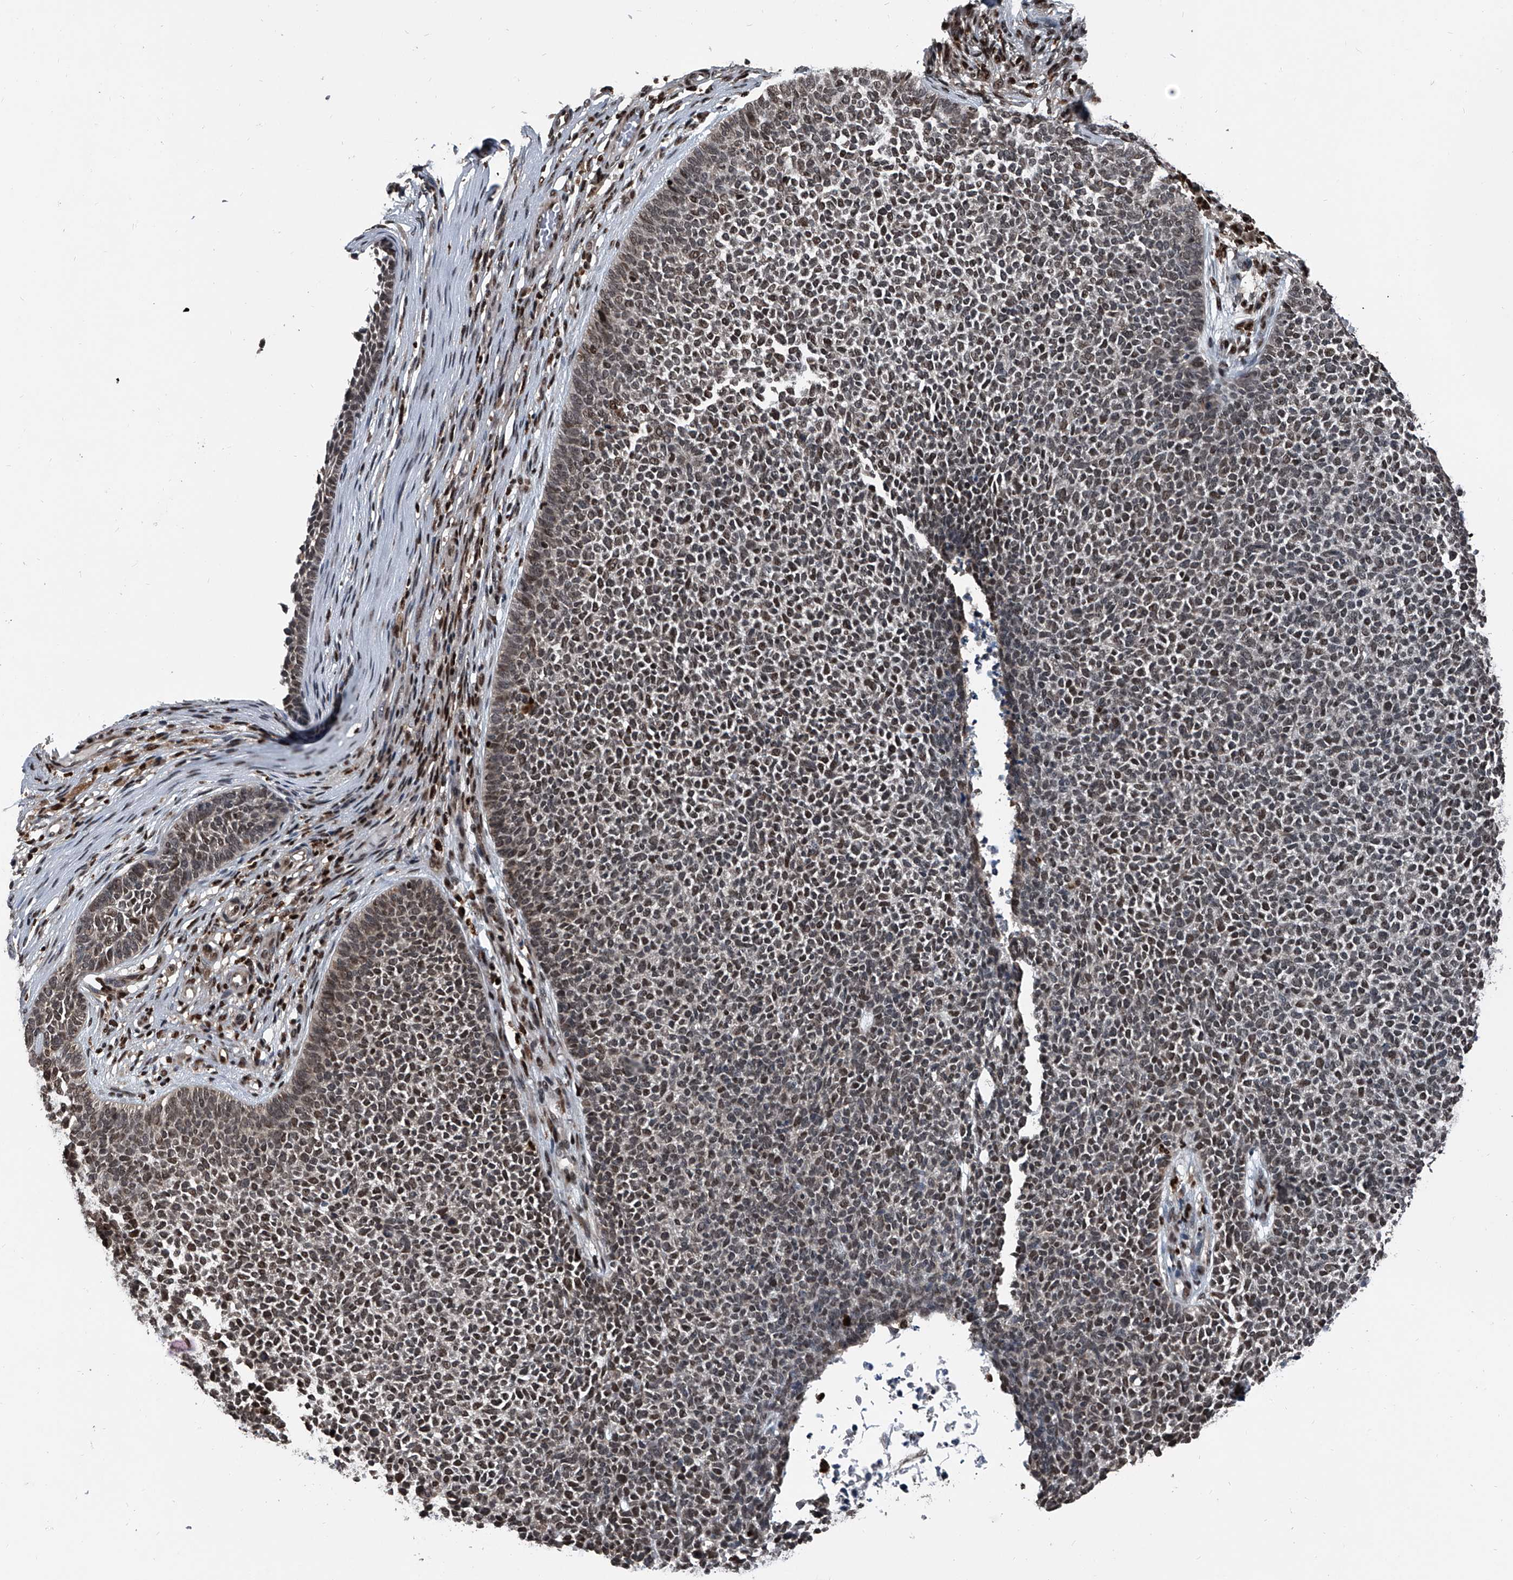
{"staining": {"intensity": "weak", "quantity": "25%-75%", "location": "nuclear"}, "tissue": "skin cancer", "cell_type": "Tumor cells", "image_type": "cancer", "snomed": [{"axis": "morphology", "description": "Basal cell carcinoma"}, {"axis": "topography", "description": "Skin"}], "caption": "The photomicrograph exhibits staining of basal cell carcinoma (skin), revealing weak nuclear protein staining (brown color) within tumor cells.", "gene": "FKBP5", "patient": {"sex": "female", "age": 84}}